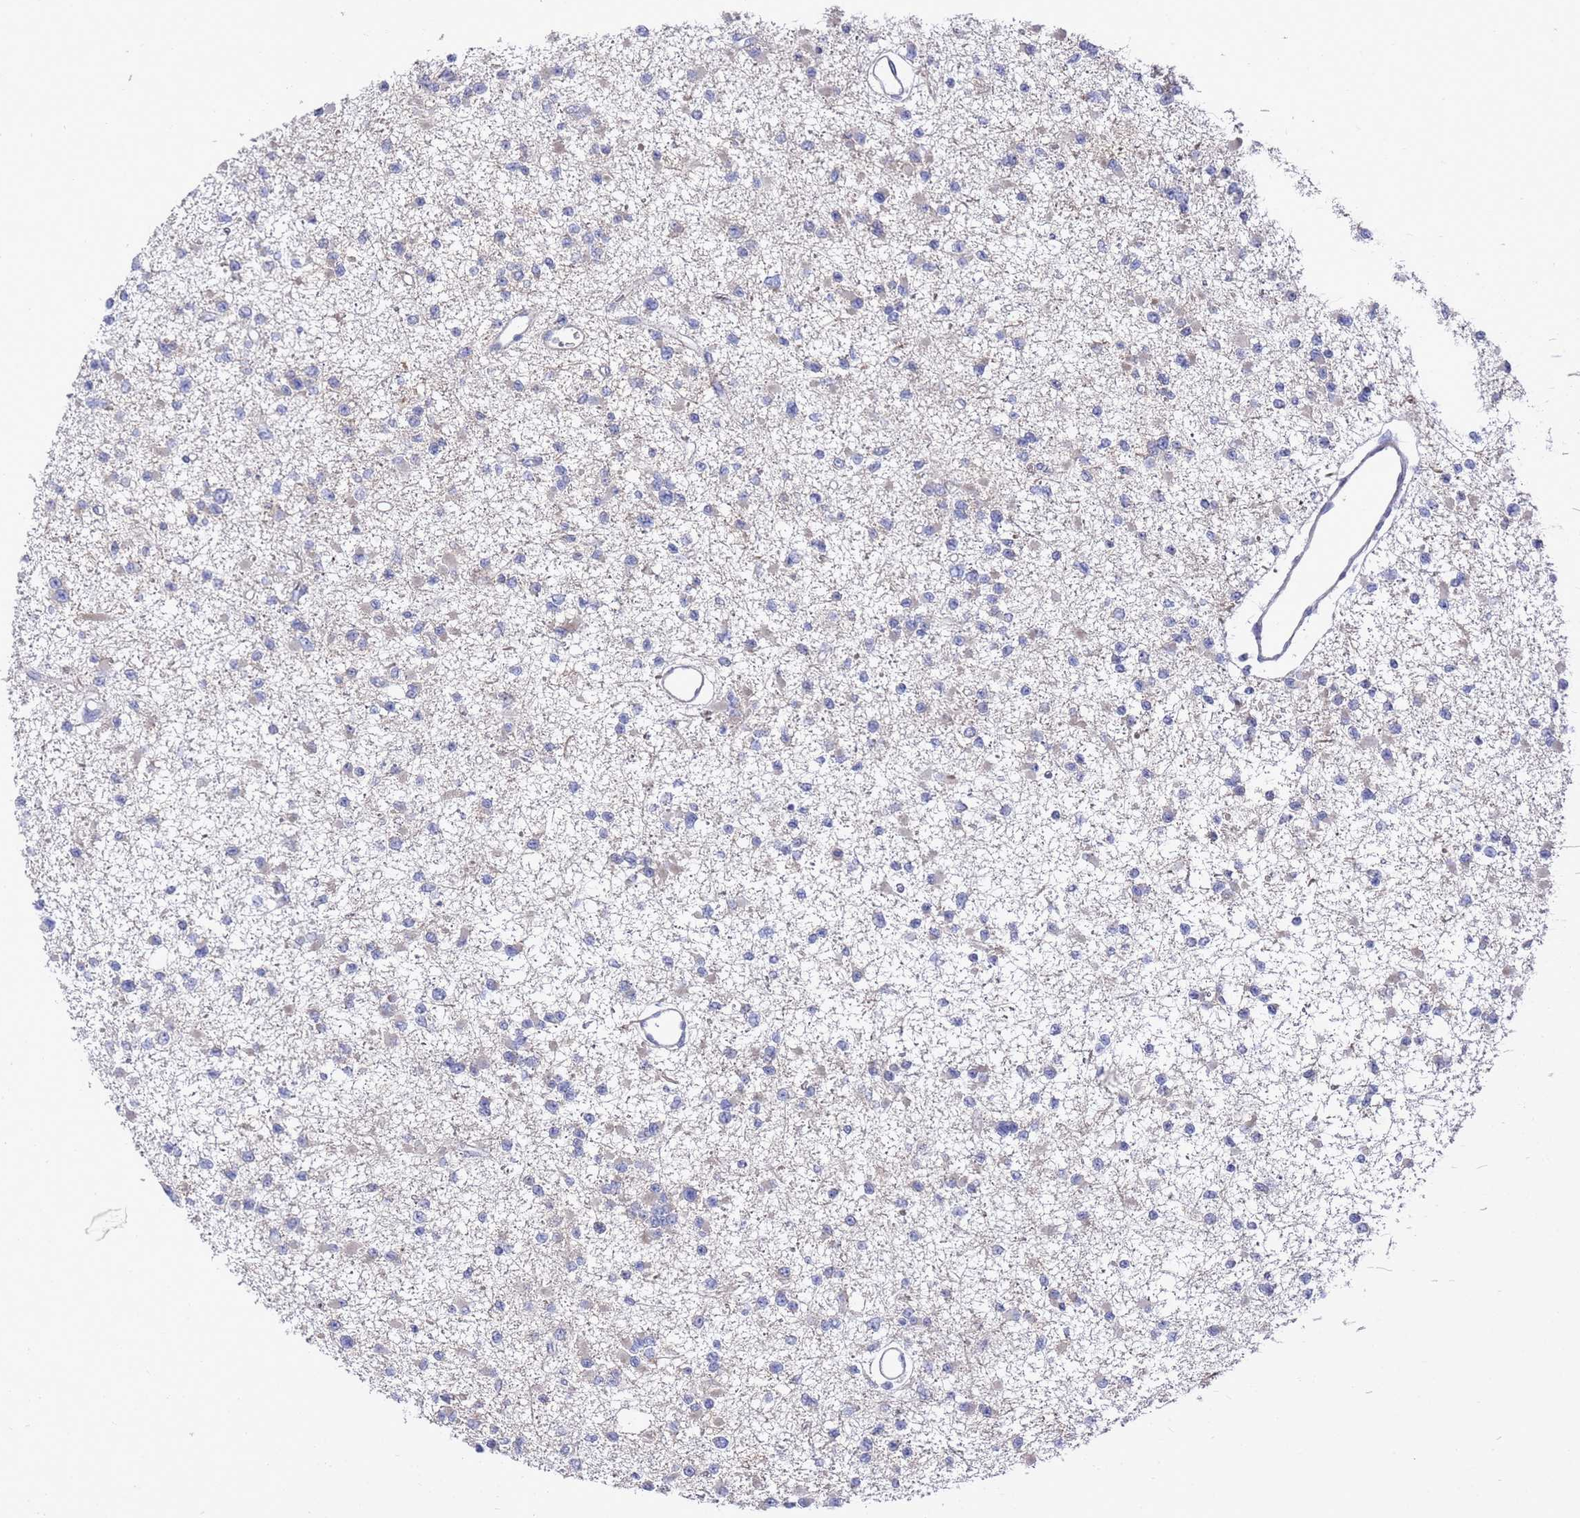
{"staining": {"intensity": "negative", "quantity": "none", "location": "none"}, "tissue": "glioma", "cell_type": "Tumor cells", "image_type": "cancer", "snomed": [{"axis": "morphology", "description": "Glioma, malignant, Low grade"}, {"axis": "topography", "description": "Brain"}], "caption": "This is a histopathology image of immunohistochemistry staining of glioma, which shows no expression in tumor cells. Nuclei are stained in blue.", "gene": "SCAPER", "patient": {"sex": "female", "age": 22}}